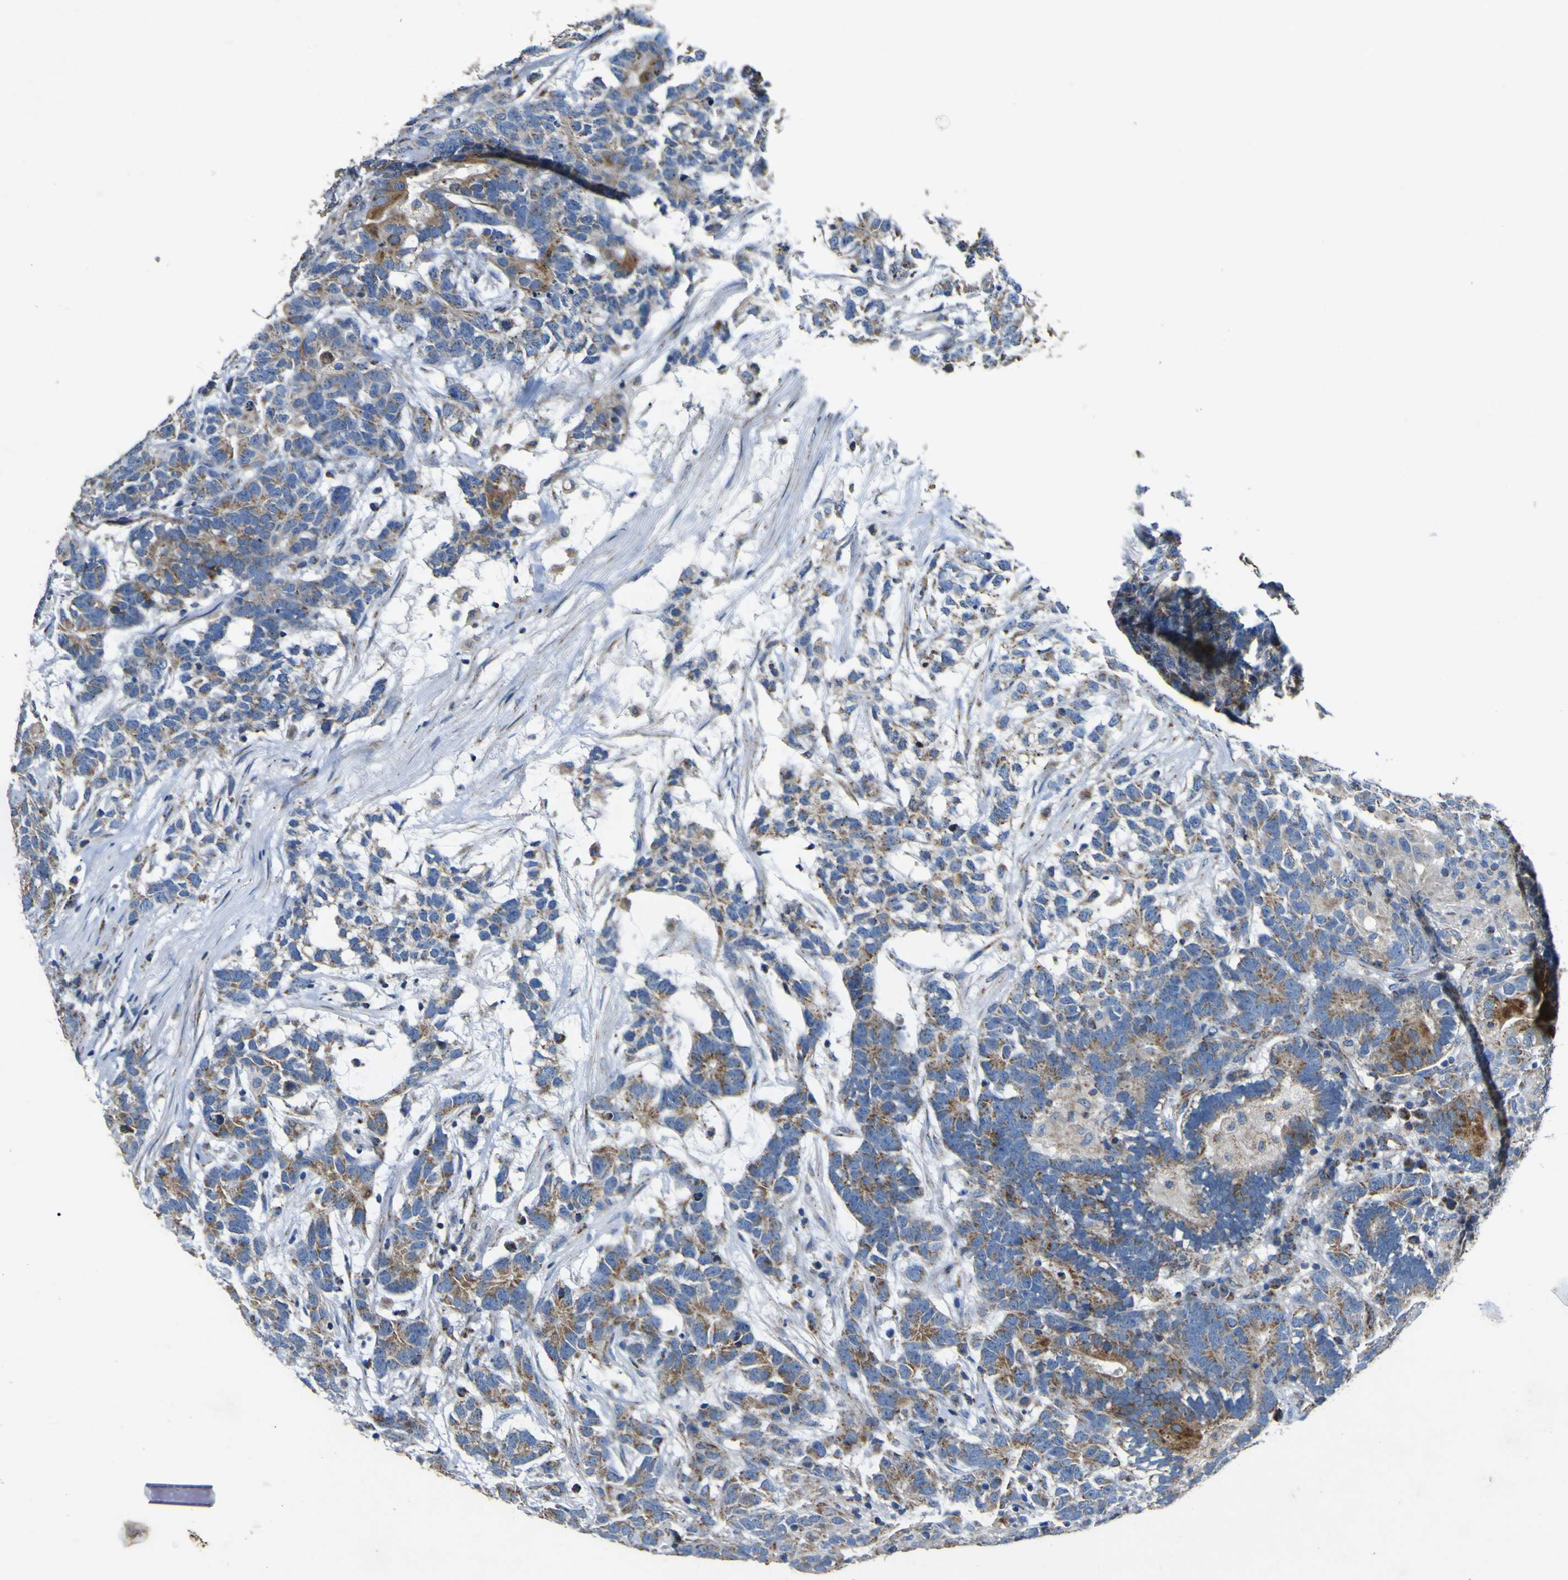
{"staining": {"intensity": "moderate", "quantity": ">75%", "location": "cytoplasmic/membranous"}, "tissue": "testis cancer", "cell_type": "Tumor cells", "image_type": "cancer", "snomed": [{"axis": "morphology", "description": "Carcinoma, Embryonal, NOS"}, {"axis": "topography", "description": "Testis"}], "caption": "The photomicrograph shows staining of embryonal carcinoma (testis), revealing moderate cytoplasmic/membranous protein staining (brown color) within tumor cells. Nuclei are stained in blue.", "gene": "ALDH18A1", "patient": {"sex": "male", "age": 26}}